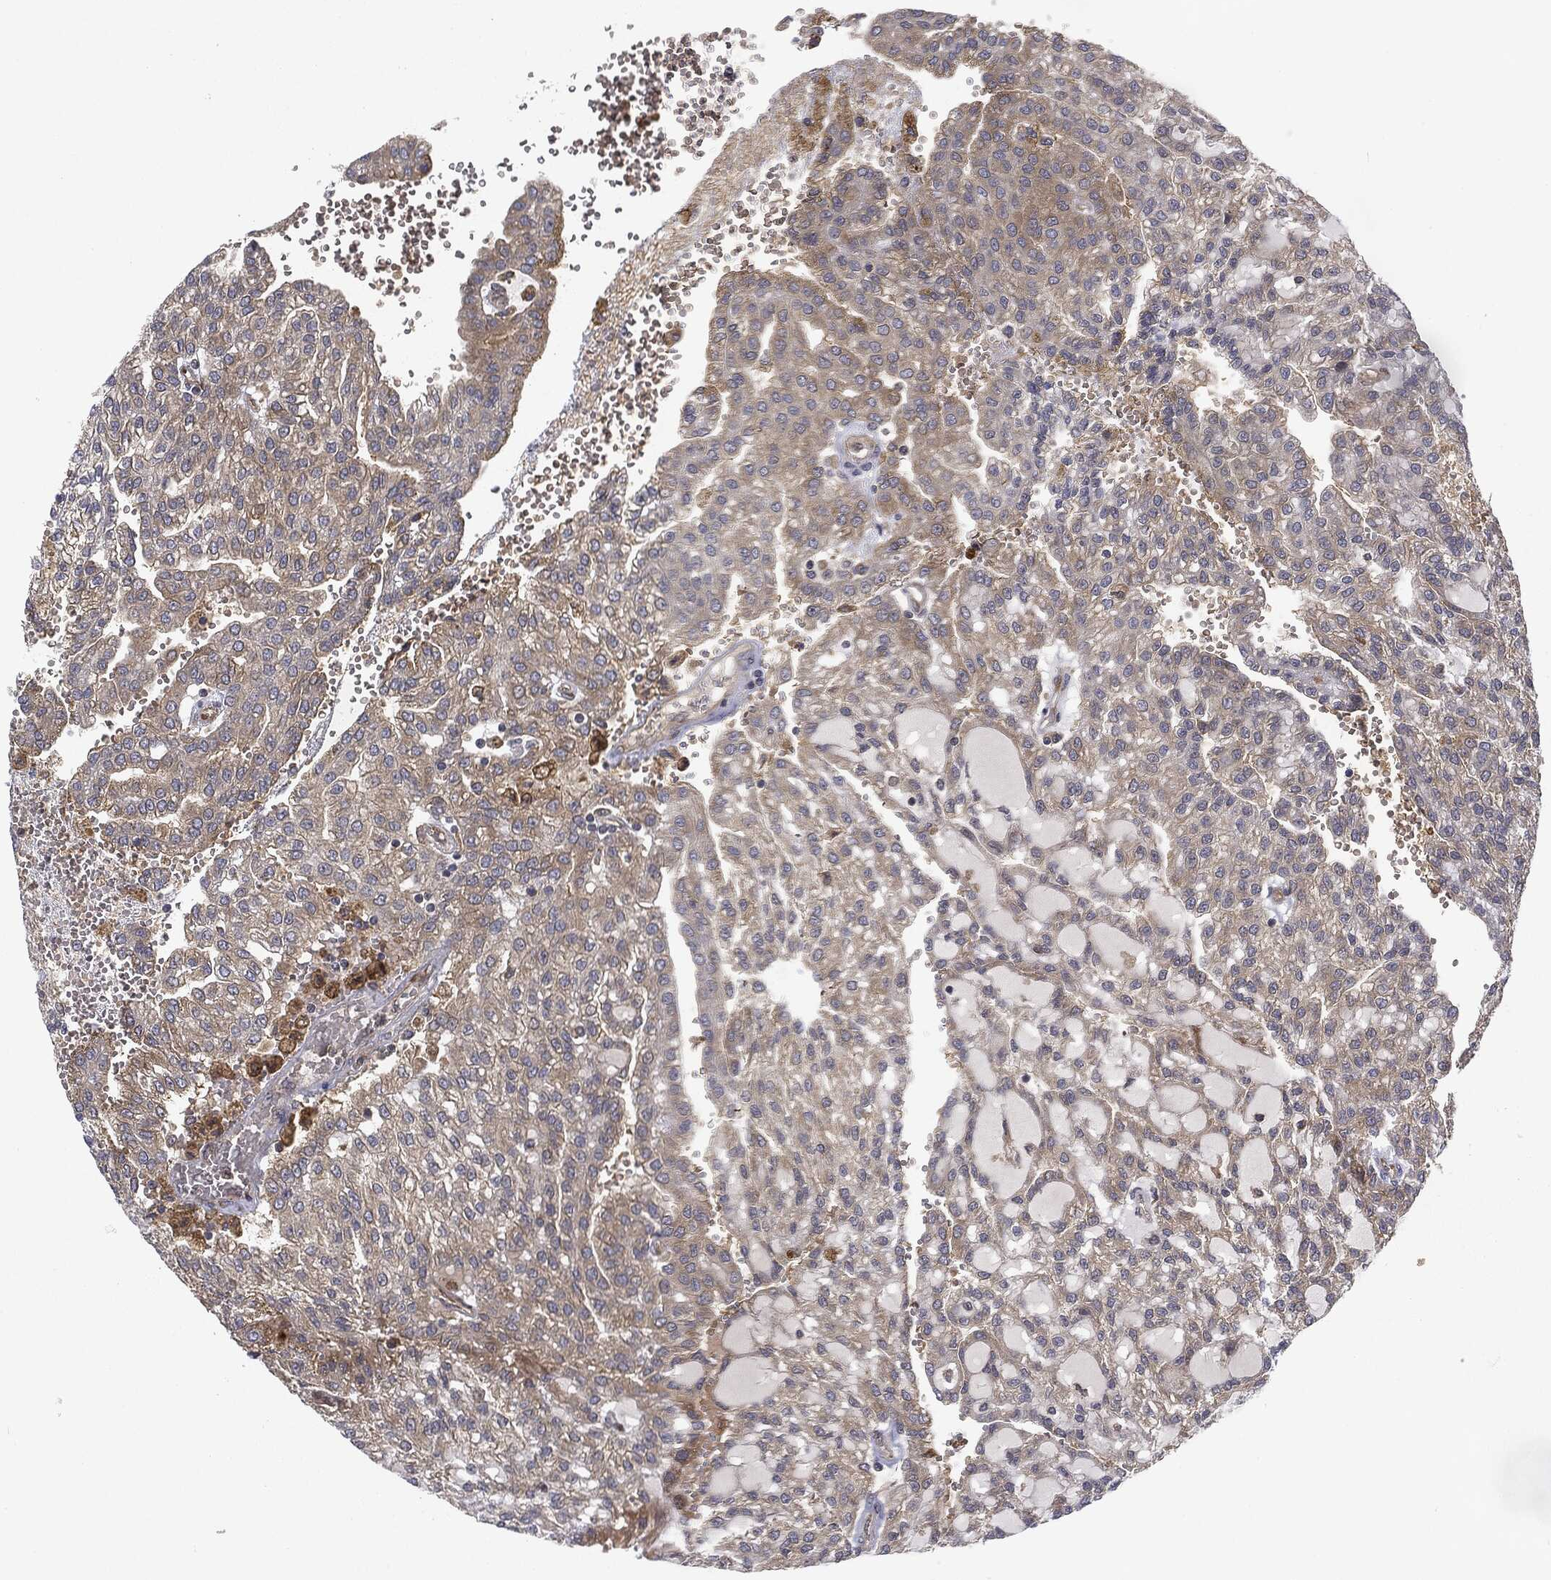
{"staining": {"intensity": "moderate", "quantity": "25%-75%", "location": "cytoplasmic/membranous"}, "tissue": "renal cancer", "cell_type": "Tumor cells", "image_type": "cancer", "snomed": [{"axis": "morphology", "description": "Adenocarcinoma, NOS"}, {"axis": "topography", "description": "Kidney"}], "caption": "Protein analysis of renal adenocarcinoma tissue demonstrates moderate cytoplasmic/membranous expression in approximately 25%-75% of tumor cells.", "gene": "EIF2AK2", "patient": {"sex": "male", "age": 63}}